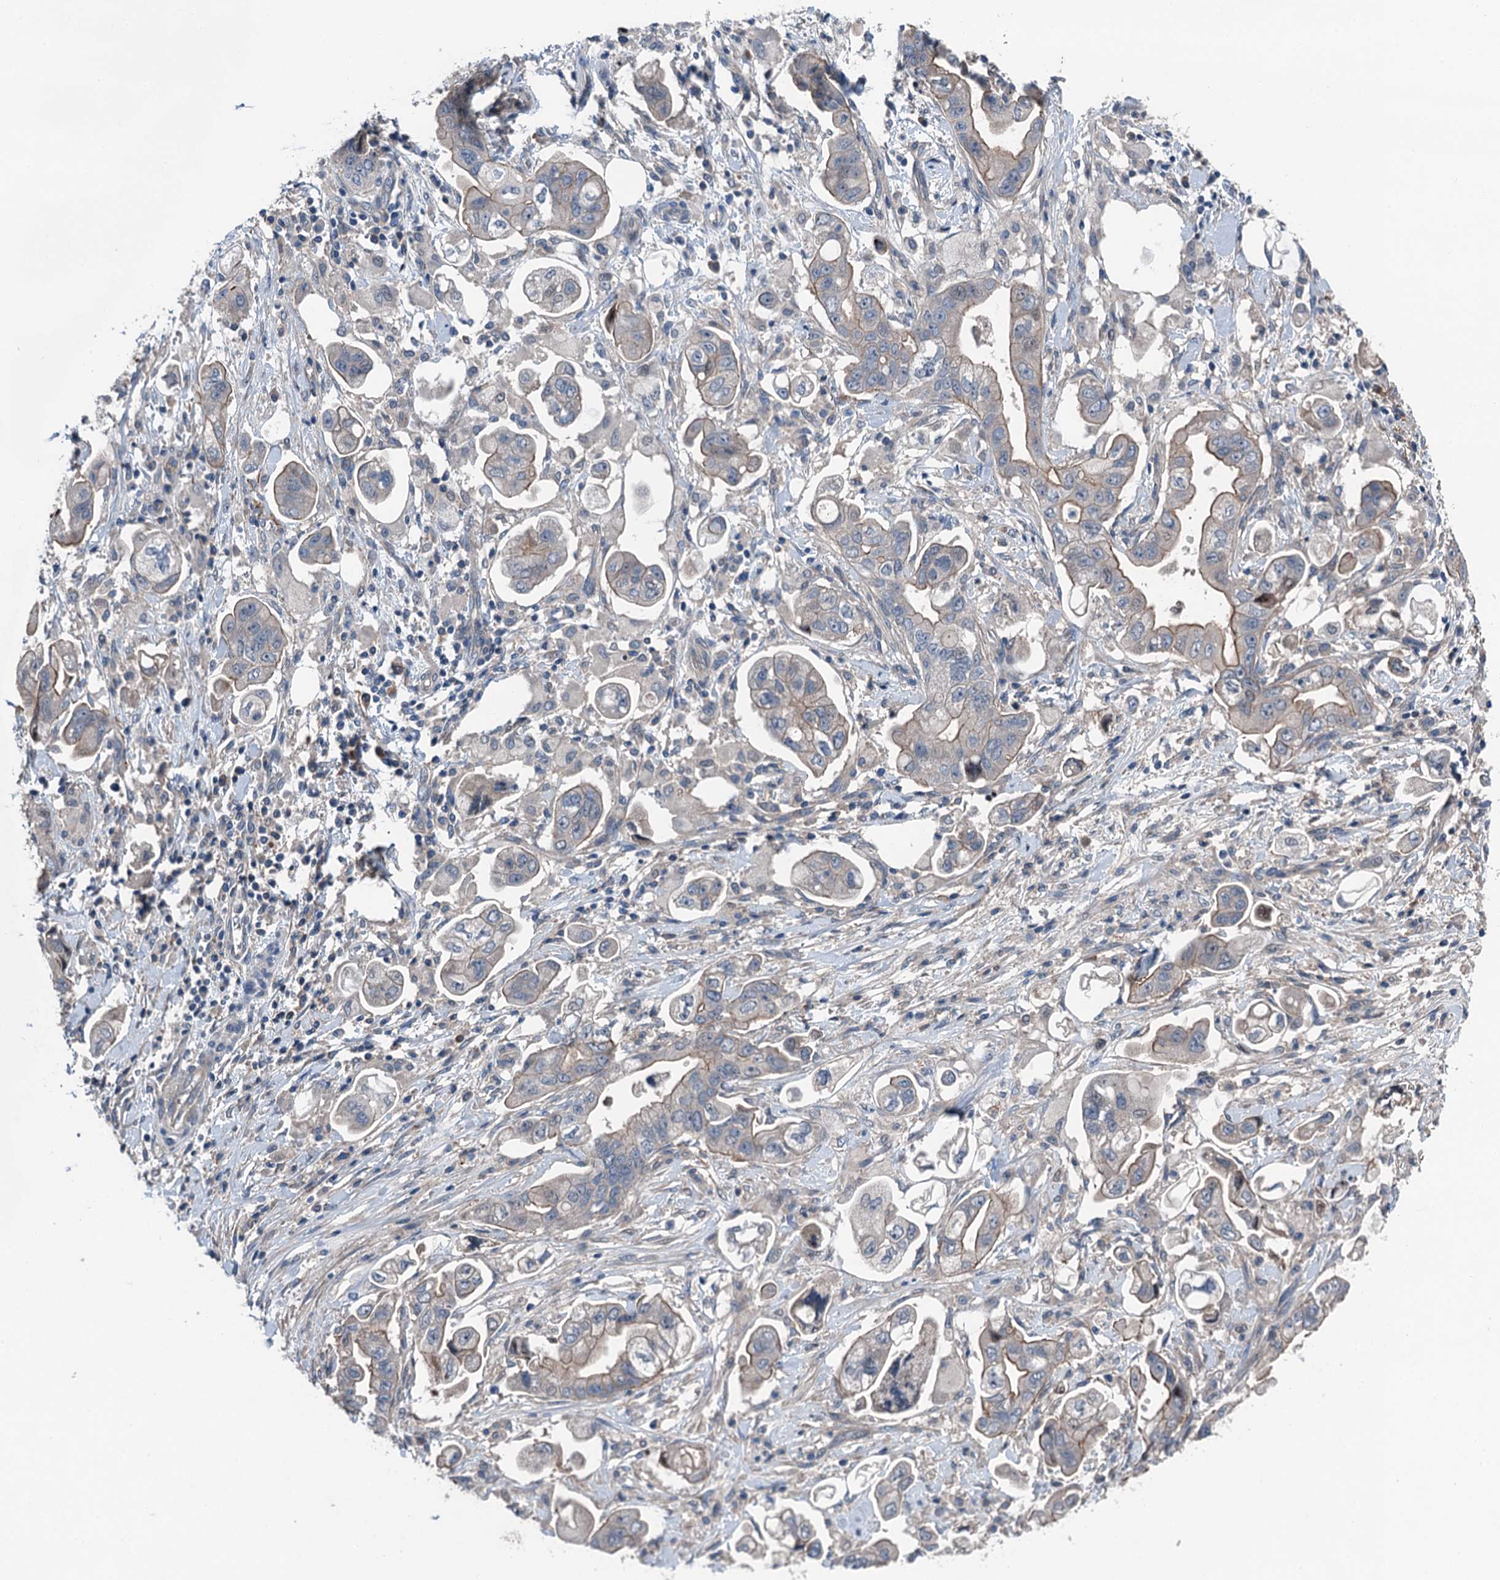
{"staining": {"intensity": "weak", "quantity": "25%-75%", "location": "cytoplasmic/membranous"}, "tissue": "stomach cancer", "cell_type": "Tumor cells", "image_type": "cancer", "snomed": [{"axis": "morphology", "description": "Adenocarcinoma, NOS"}, {"axis": "topography", "description": "Stomach"}], "caption": "Stomach cancer tissue demonstrates weak cytoplasmic/membranous positivity in approximately 25%-75% of tumor cells, visualized by immunohistochemistry.", "gene": "SLC2A10", "patient": {"sex": "male", "age": 62}}